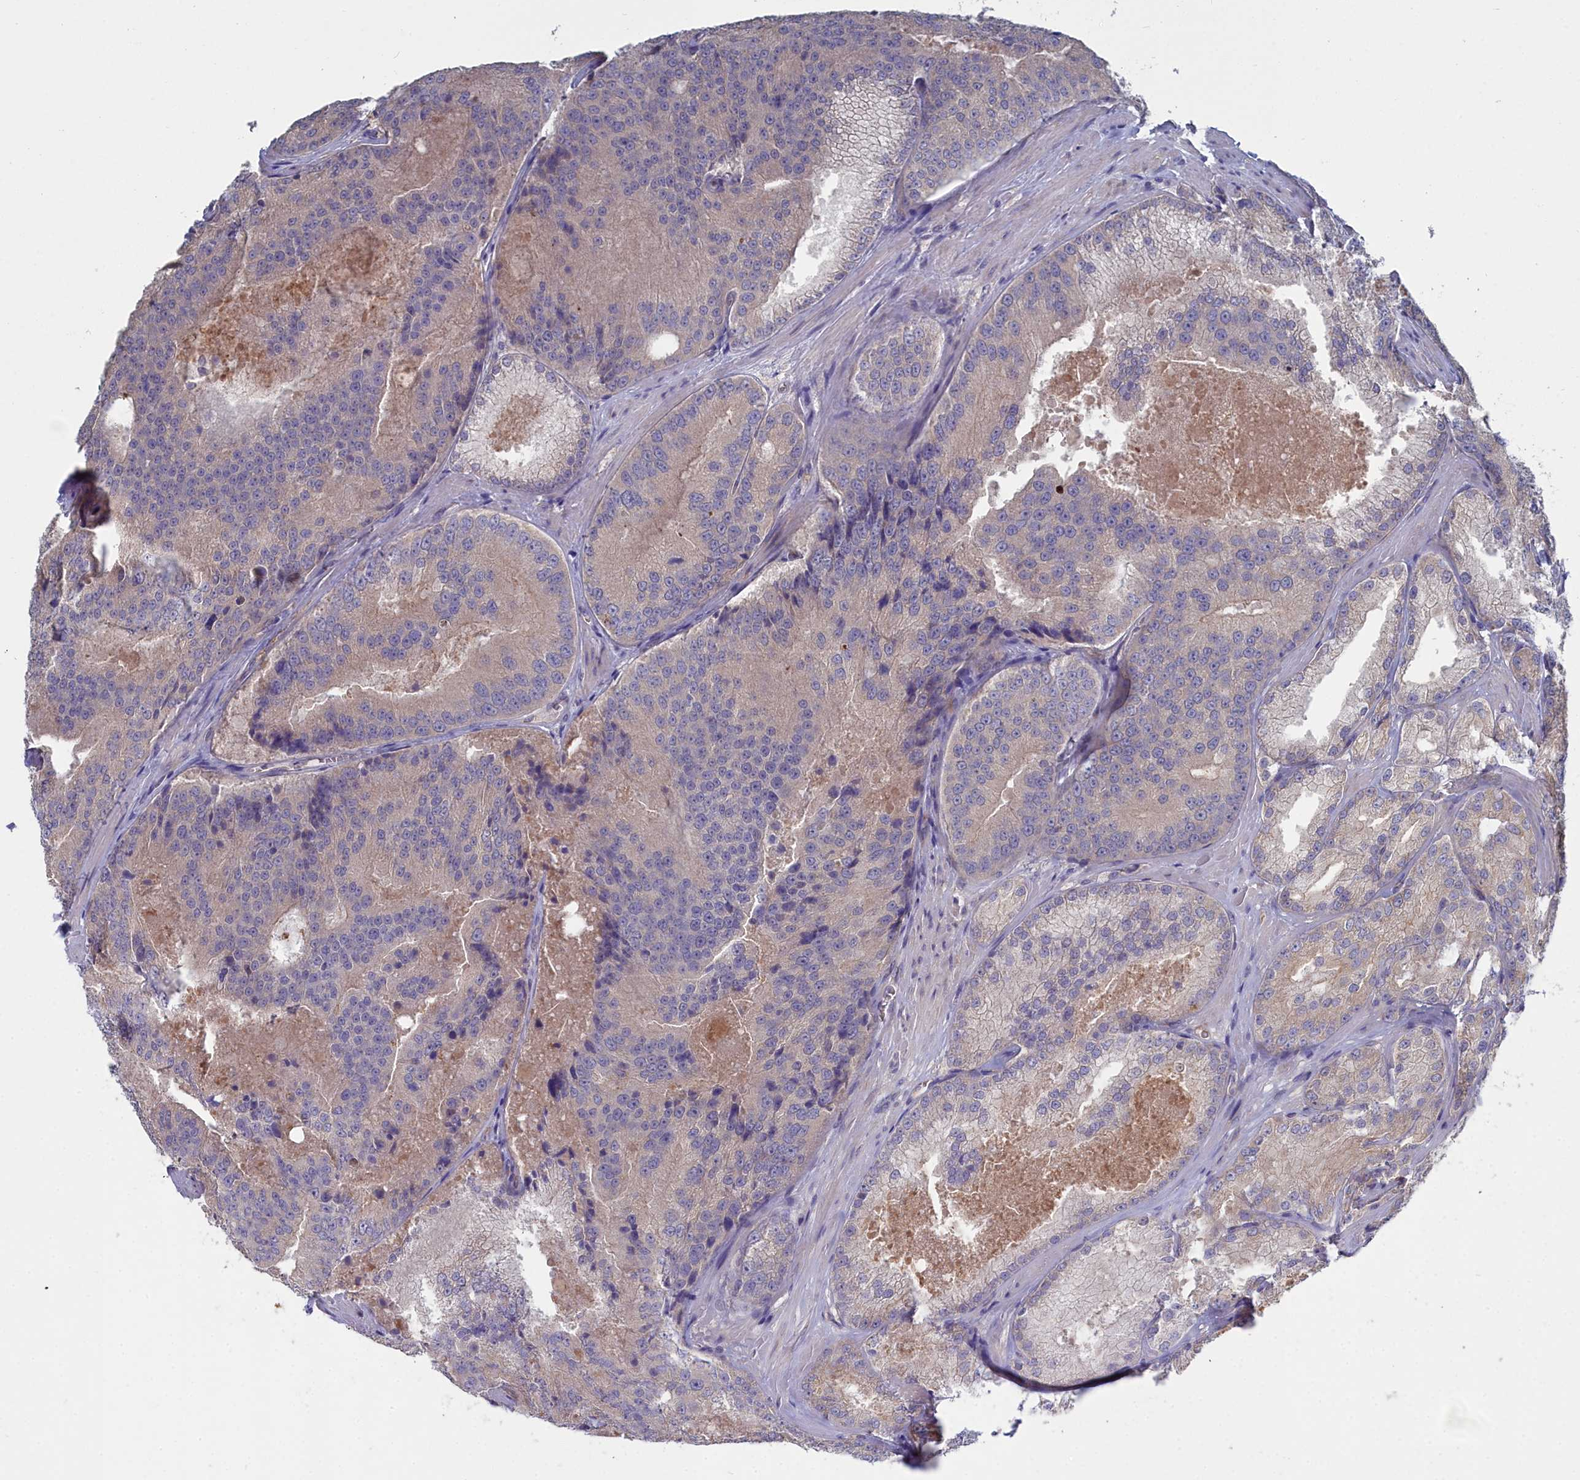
{"staining": {"intensity": "weak", "quantity": "<25%", "location": "cytoplasmic/membranous"}, "tissue": "prostate cancer", "cell_type": "Tumor cells", "image_type": "cancer", "snomed": [{"axis": "morphology", "description": "Adenocarcinoma, High grade"}, {"axis": "topography", "description": "Prostate"}], "caption": "Histopathology image shows no significant protein staining in tumor cells of prostate cancer (adenocarcinoma (high-grade)).", "gene": "RDX", "patient": {"sex": "male", "age": 61}}